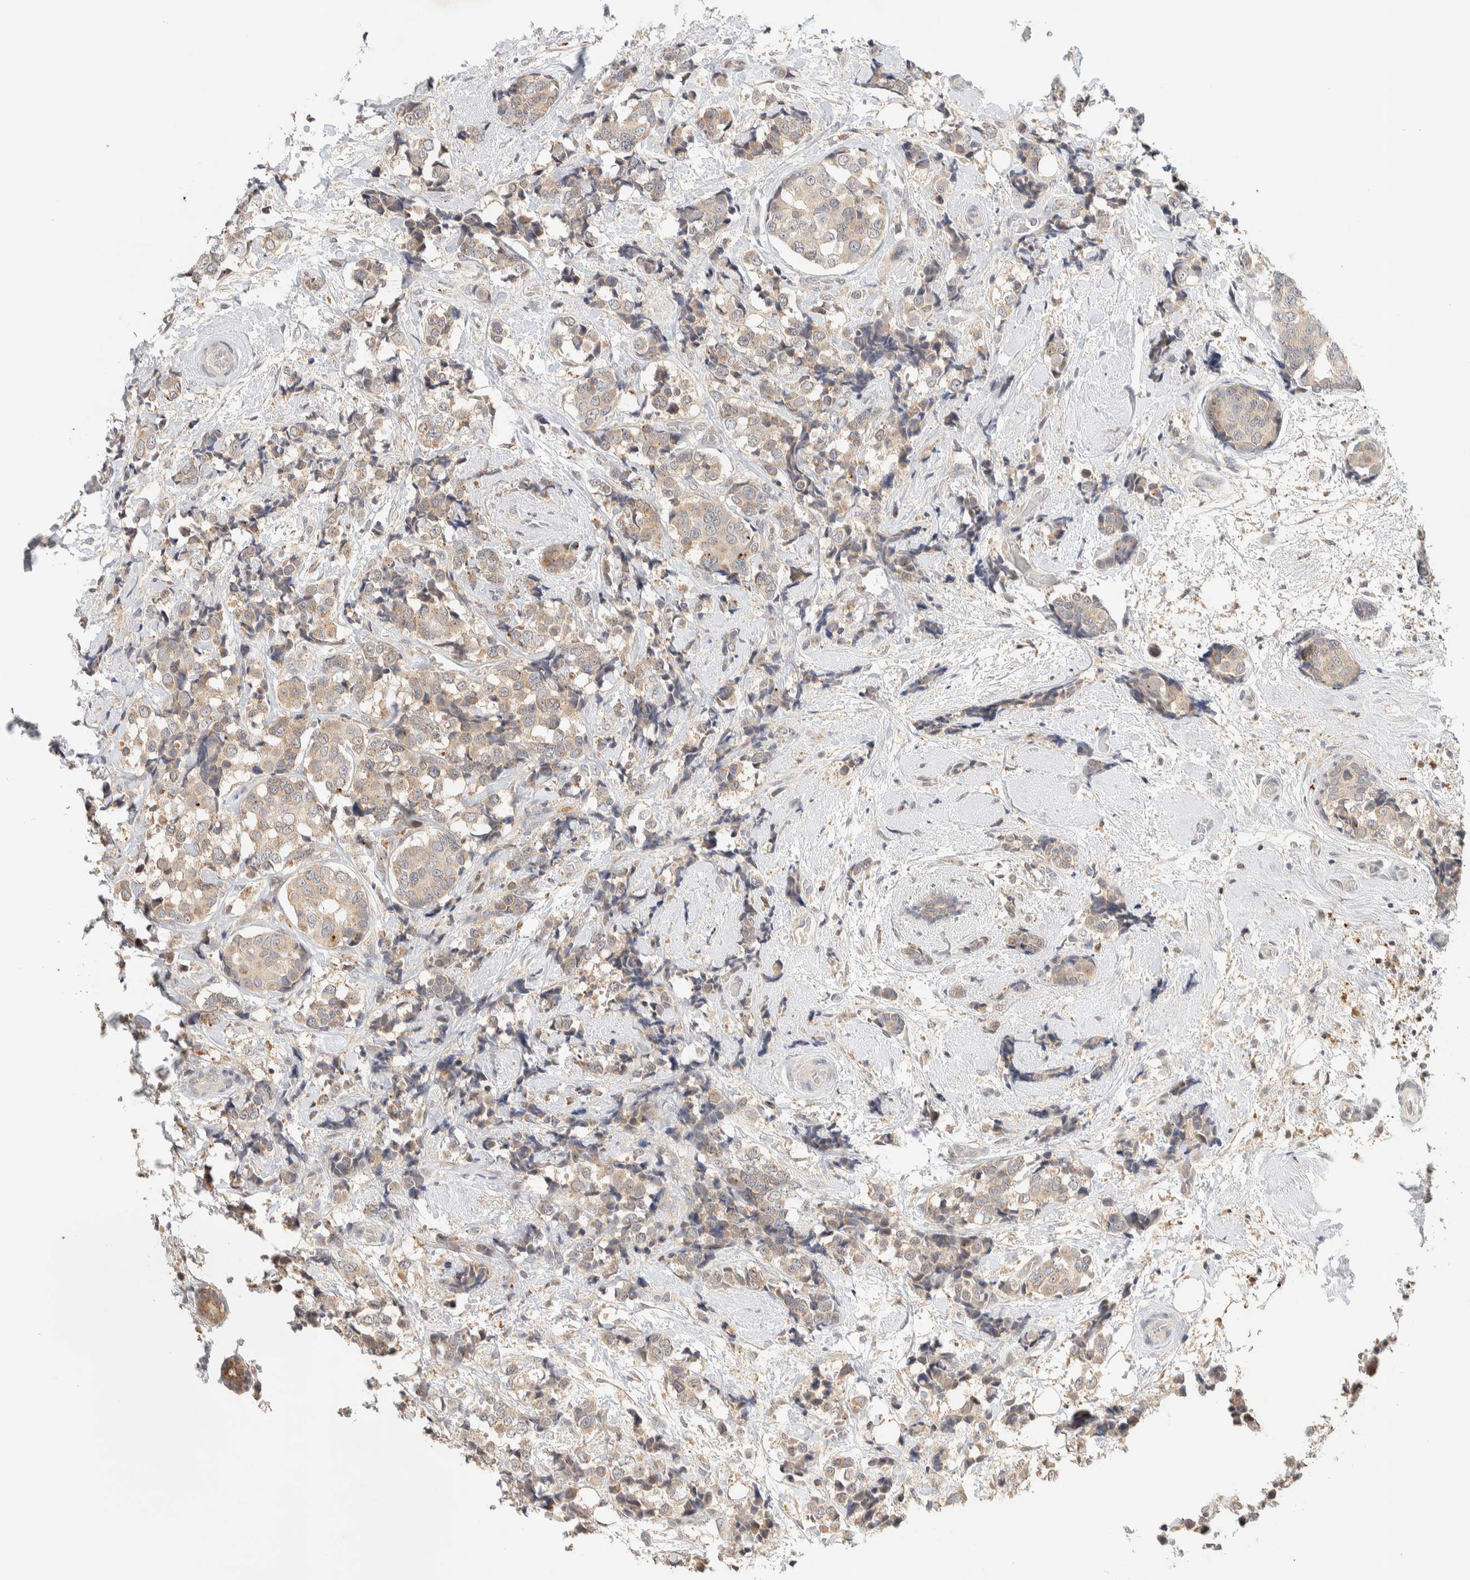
{"staining": {"intensity": "weak", "quantity": "<25%", "location": "cytoplasmic/membranous"}, "tissue": "breast cancer", "cell_type": "Tumor cells", "image_type": "cancer", "snomed": [{"axis": "morphology", "description": "Normal tissue, NOS"}, {"axis": "morphology", "description": "Duct carcinoma"}, {"axis": "topography", "description": "Breast"}], "caption": "The immunohistochemistry image has no significant positivity in tumor cells of breast cancer tissue. (DAB immunohistochemistry (IHC), high magnification).", "gene": "ITPA", "patient": {"sex": "female", "age": 43}}